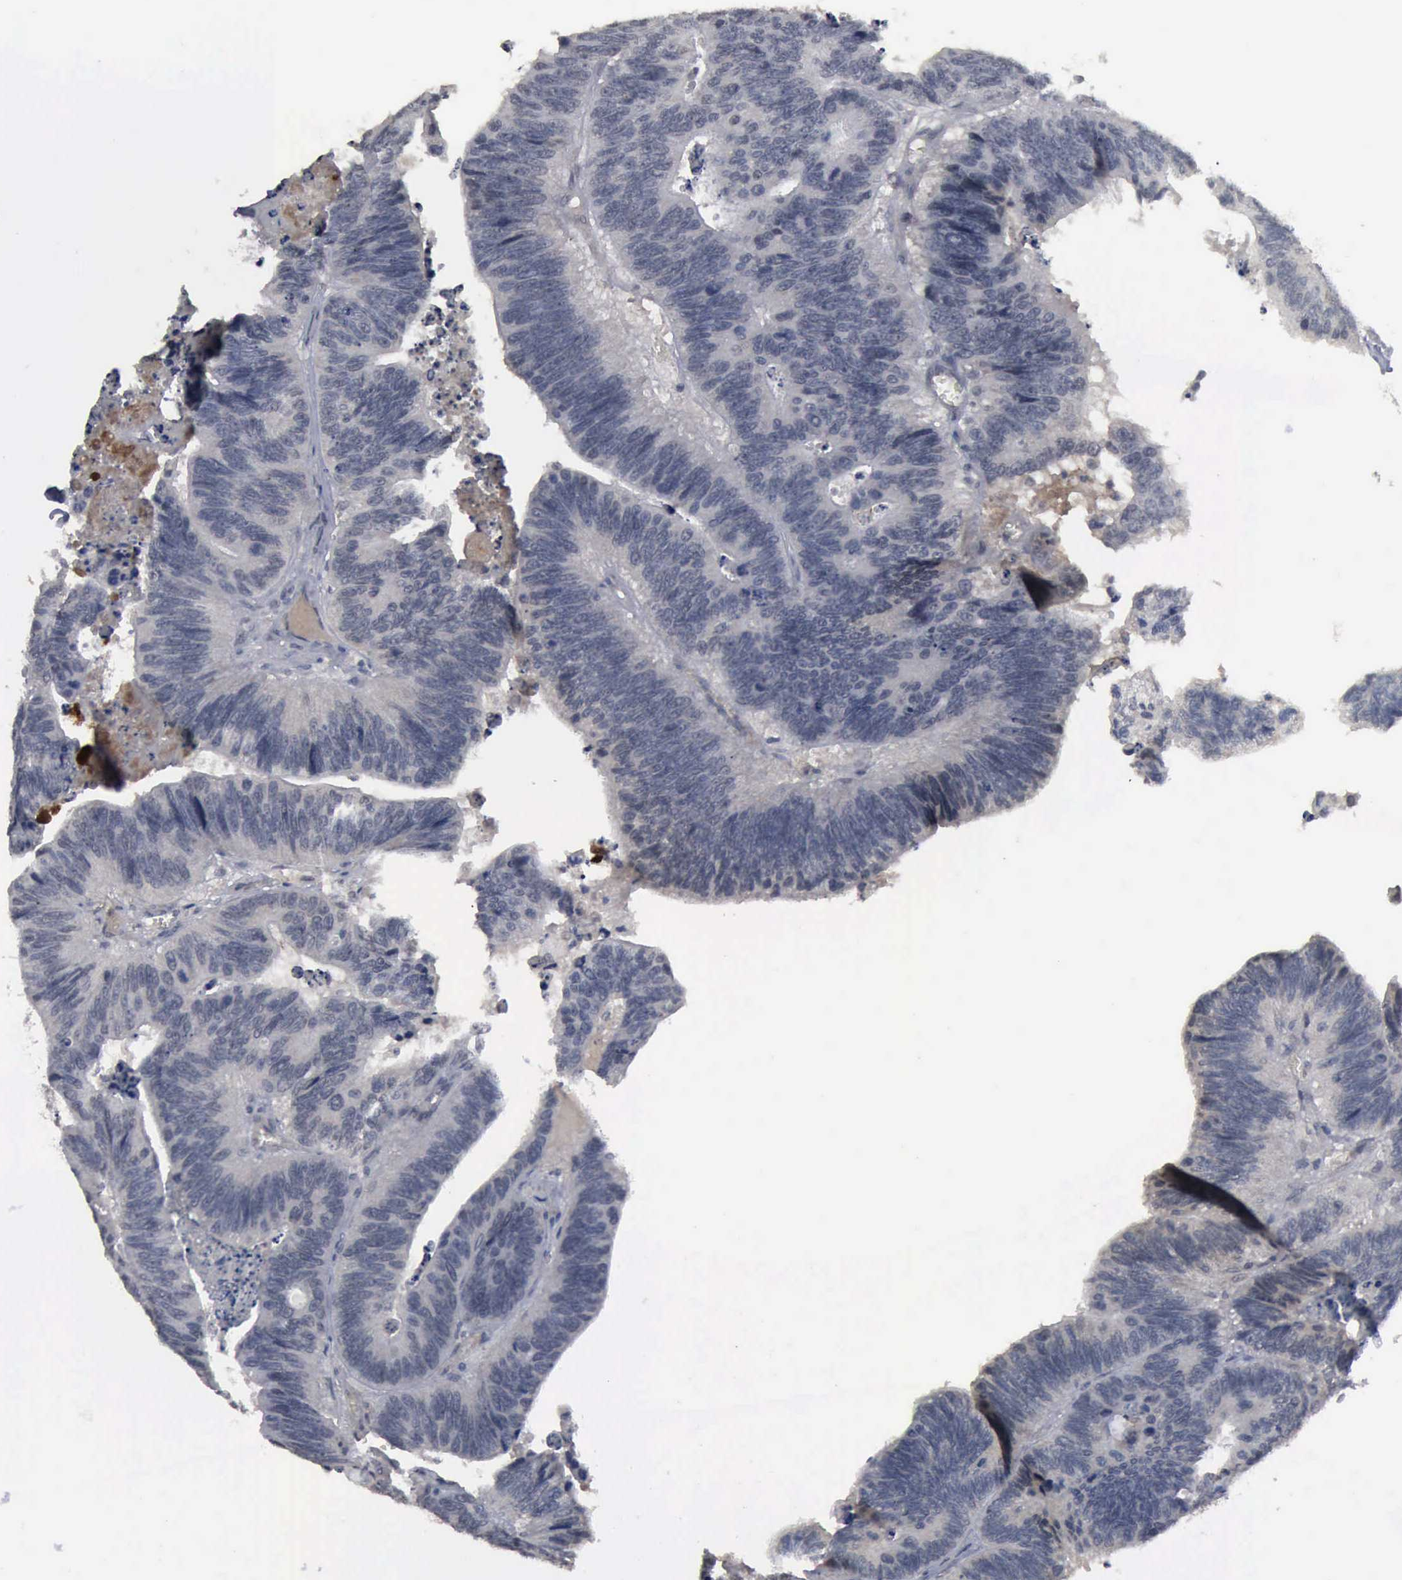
{"staining": {"intensity": "negative", "quantity": "none", "location": "none"}, "tissue": "colorectal cancer", "cell_type": "Tumor cells", "image_type": "cancer", "snomed": [{"axis": "morphology", "description": "Adenocarcinoma, NOS"}, {"axis": "topography", "description": "Colon"}], "caption": "Image shows no protein staining in tumor cells of colorectal cancer tissue.", "gene": "MYO18B", "patient": {"sex": "male", "age": 72}}